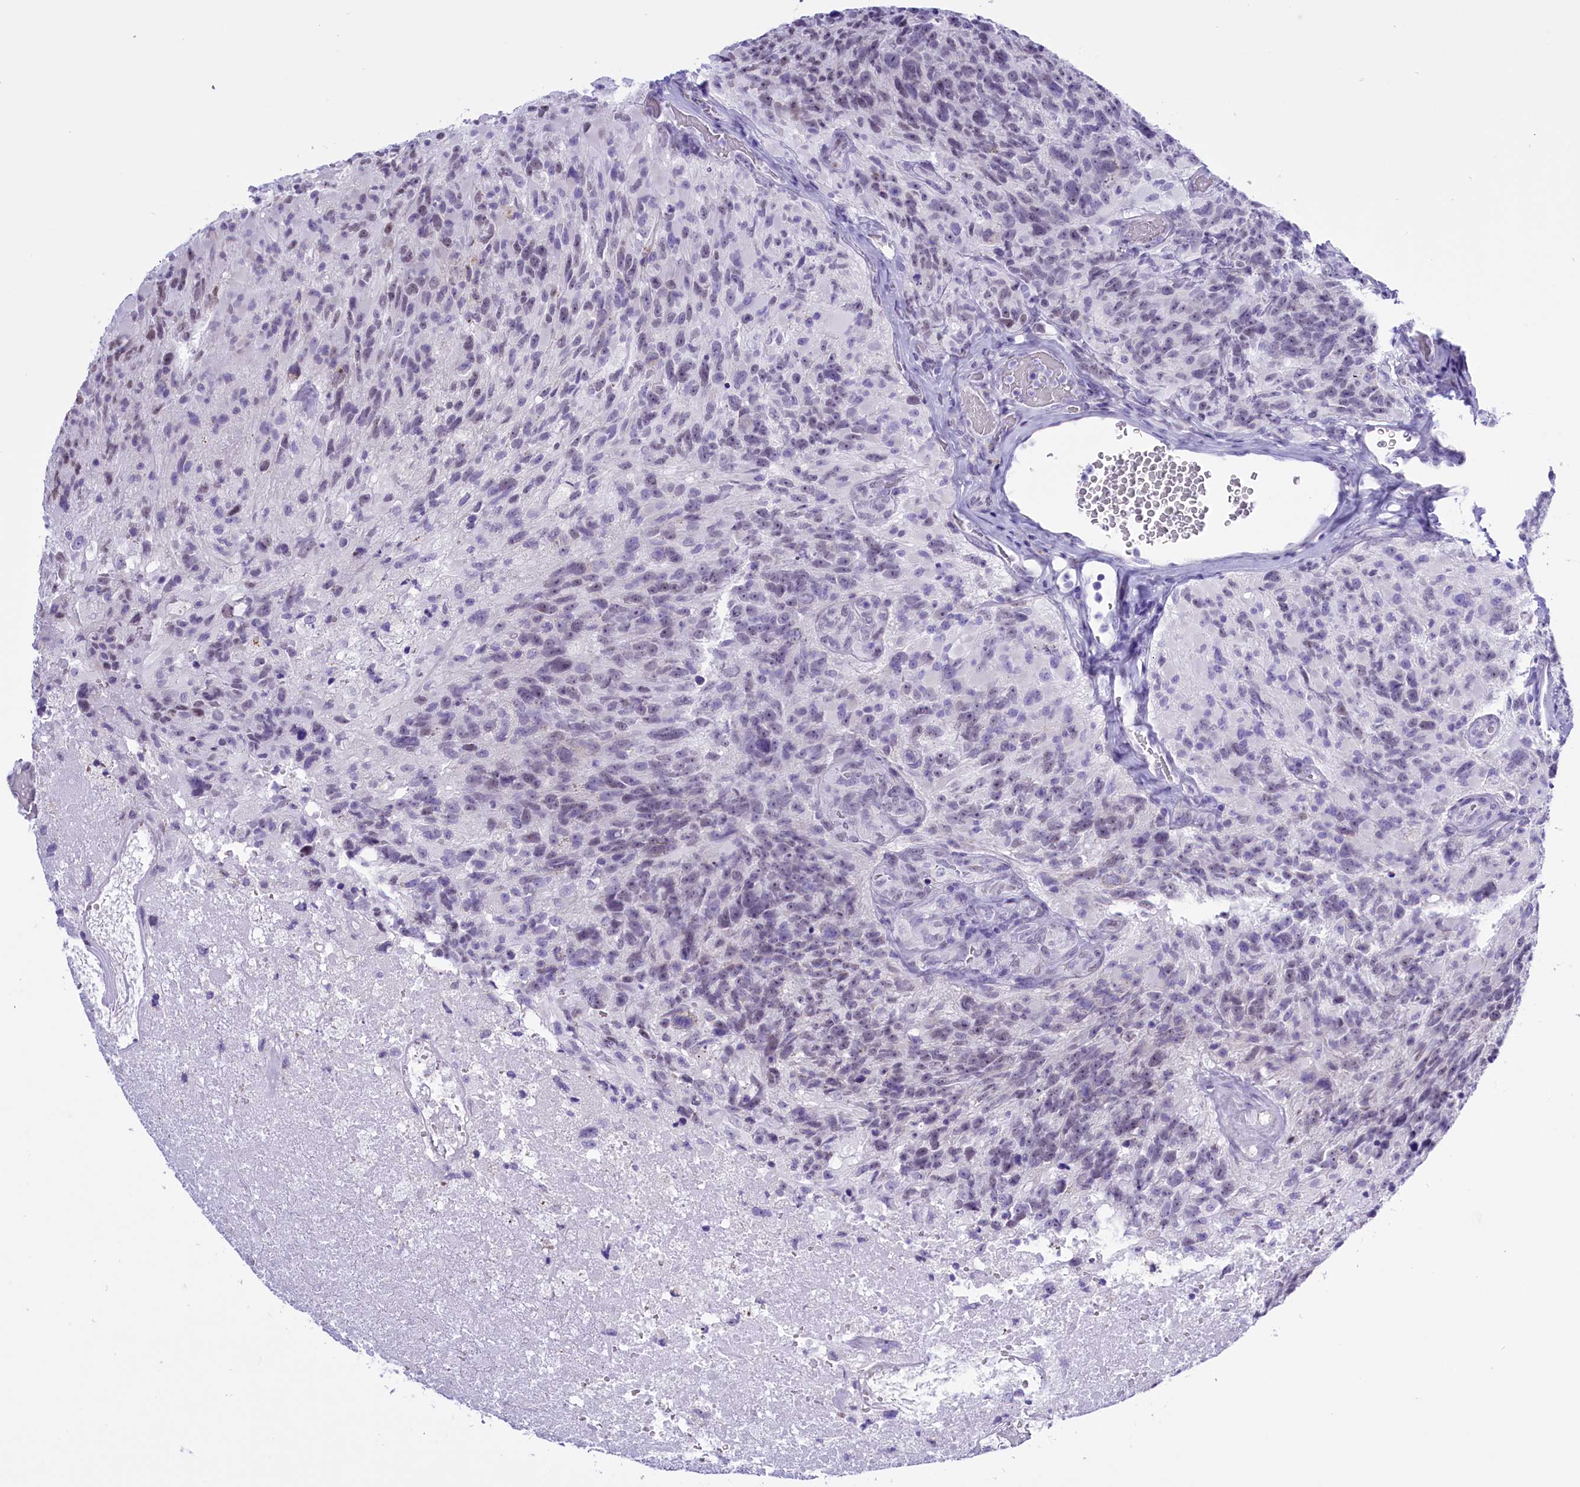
{"staining": {"intensity": "negative", "quantity": "none", "location": "none"}, "tissue": "glioma", "cell_type": "Tumor cells", "image_type": "cancer", "snomed": [{"axis": "morphology", "description": "Glioma, malignant, High grade"}, {"axis": "topography", "description": "Brain"}], "caption": "IHC of high-grade glioma (malignant) reveals no expression in tumor cells. The staining was performed using DAB to visualize the protein expression in brown, while the nuclei were stained in blue with hematoxylin (Magnification: 20x).", "gene": "RPS6KB1", "patient": {"sex": "male", "age": 76}}